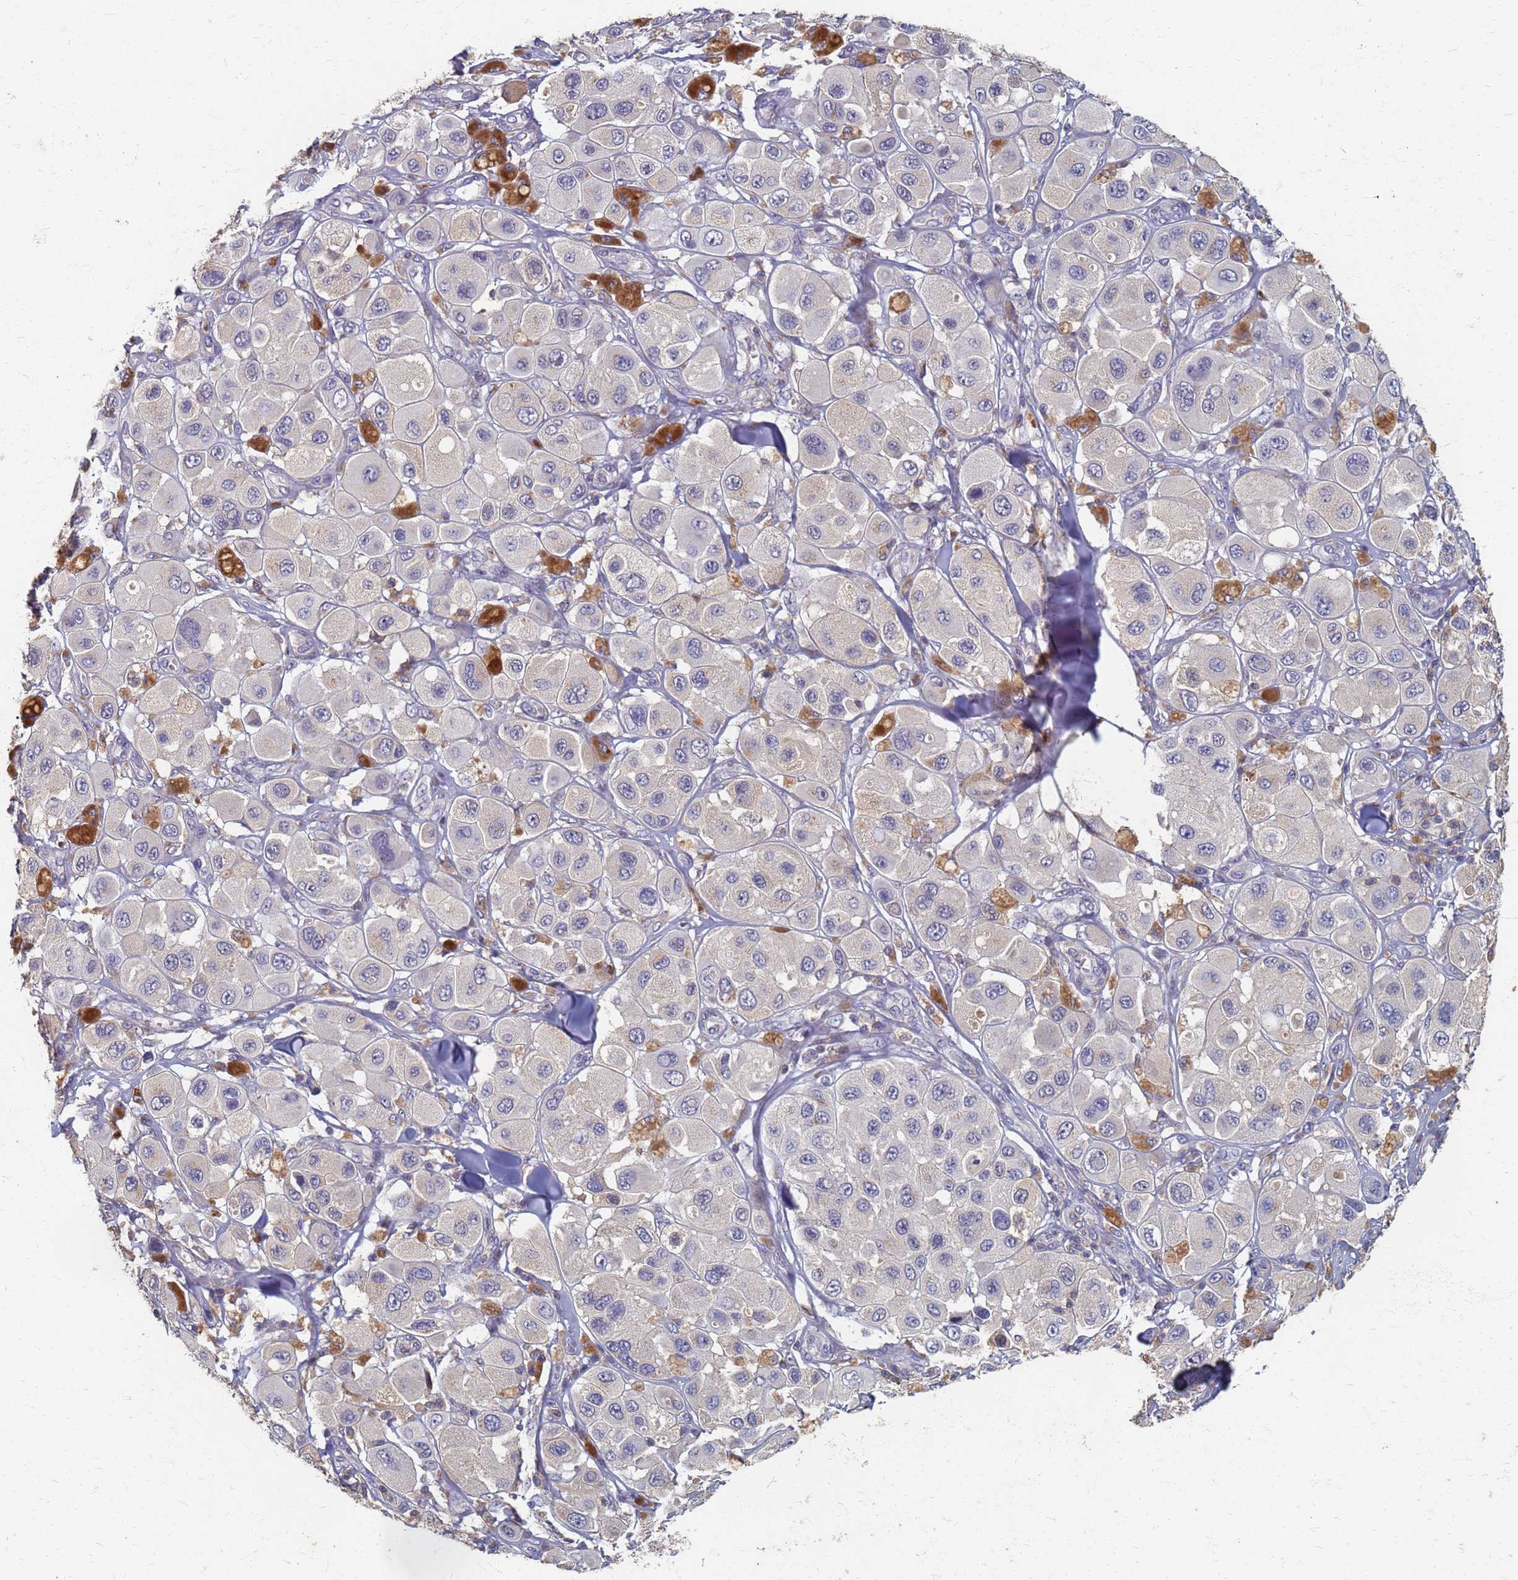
{"staining": {"intensity": "negative", "quantity": "none", "location": "none"}, "tissue": "melanoma", "cell_type": "Tumor cells", "image_type": "cancer", "snomed": [{"axis": "morphology", "description": "Malignant melanoma, Metastatic site"}, {"axis": "topography", "description": "Skin"}], "caption": "This photomicrograph is of malignant melanoma (metastatic site) stained with immunohistochemistry to label a protein in brown with the nuclei are counter-stained blue. There is no staining in tumor cells. (Brightfield microscopy of DAB immunohistochemistry at high magnification).", "gene": "KRCC1", "patient": {"sex": "male", "age": 41}}